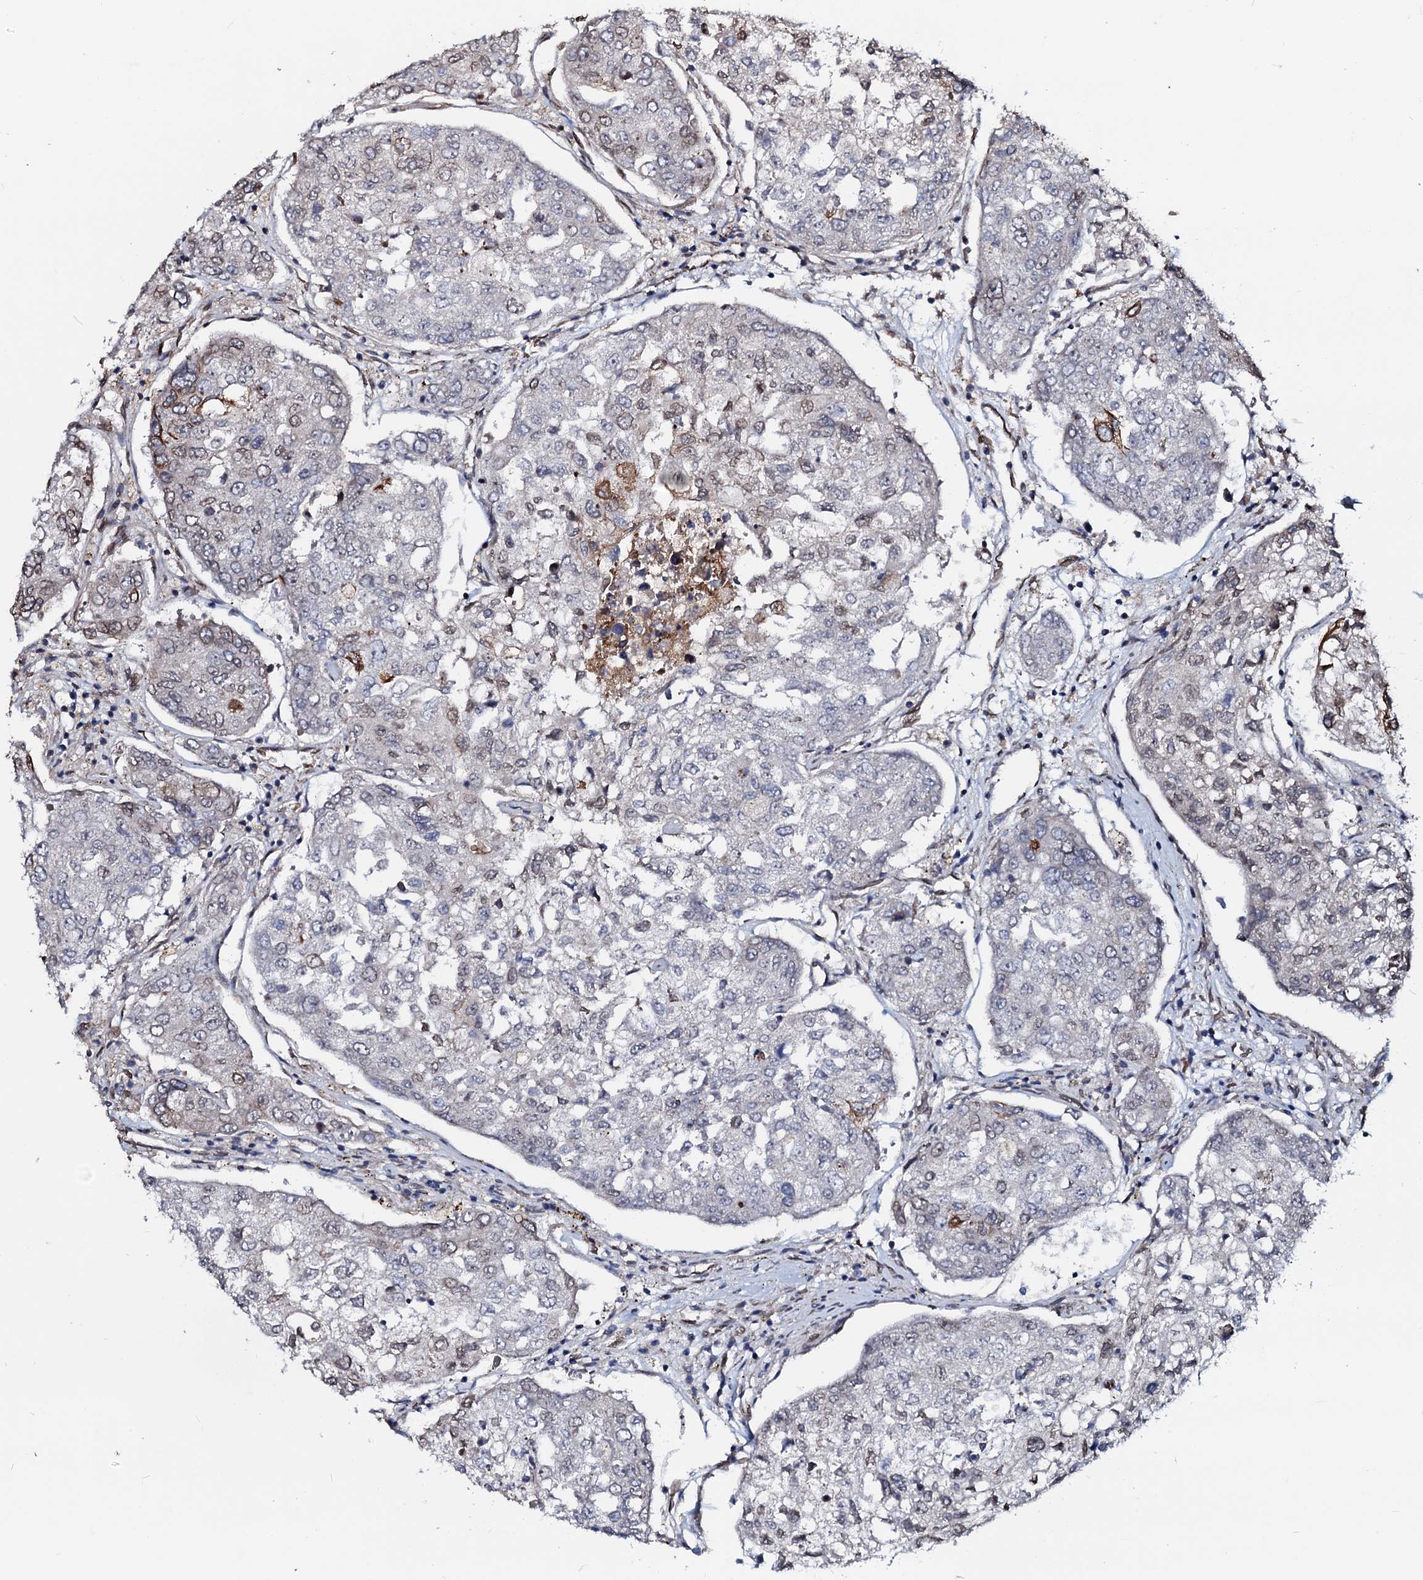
{"staining": {"intensity": "weak", "quantity": "<25%", "location": "cytoplasmic/membranous,nuclear"}, "tissue": "urothelial cancer", "cell_type": "Tumor cells", "image_type": "cancer", "snomed": [{"axis": "morphology", "description": "Urothelial carcinoma, High grade"}, {"axis": "topography", "description": "Lymph node"}, {"axis": "topography", "description": "Urinary bladder"}], "caption": "Immunohistochemical staining of human urothelial carcinoma (high-grade) reveals no significant expression in tumor cells.", "gene": "NRP2", "patient": {"sex": "male", "age": 51}}